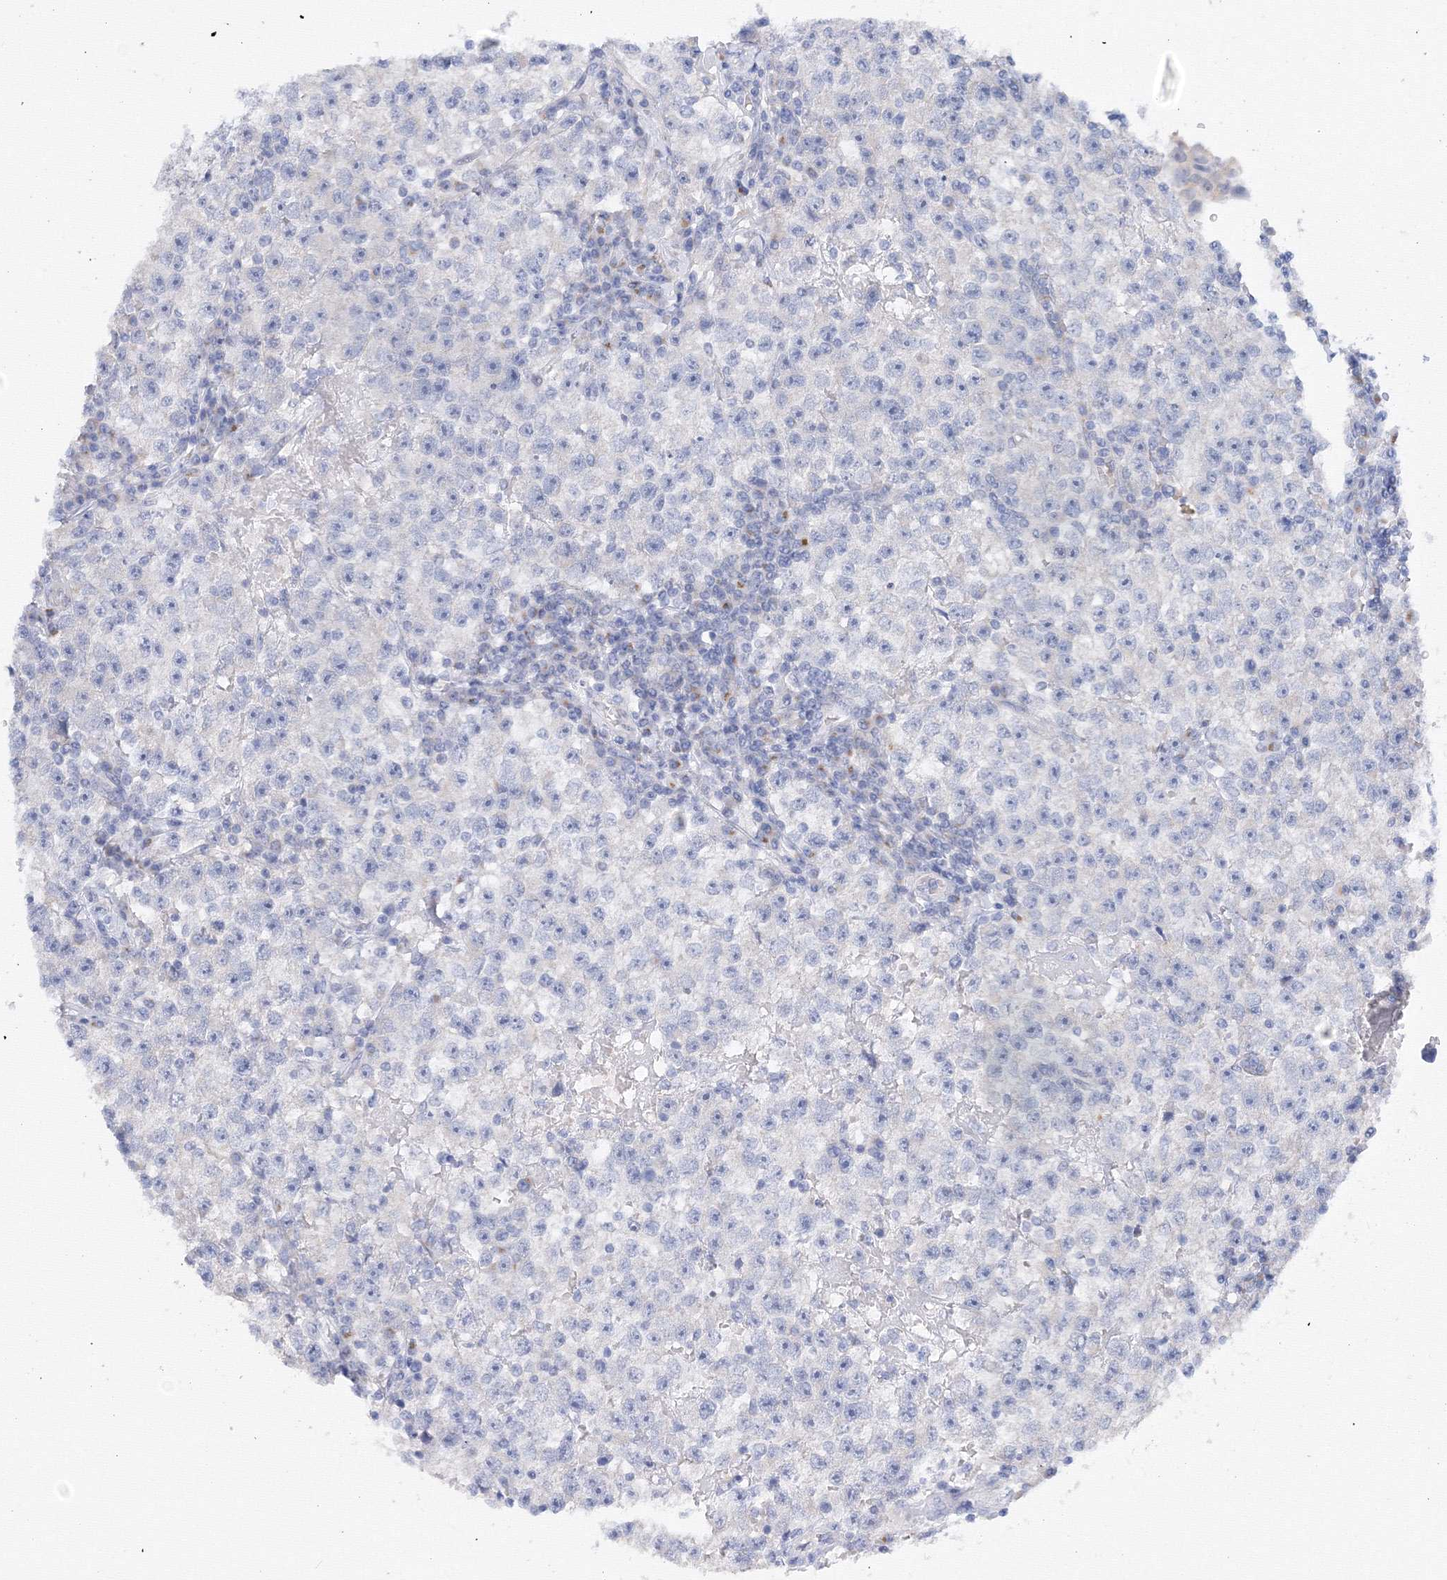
{"staining": {"intensity": "negative", "quantity": "none", "location": "none"}, "tissue": "testis cancer", "cell_type": "Tumor cells", "image_type": "cancer", "snomed": [{"axis": "morphology", "description": "Seminoma, NOS"}, {"axis": "topography", "description": "Testis"}], "caption": "Immunohistochemical staining of seminoma (testis) reveals no significant staining in tumor cells.", "gene": "TAMM41", "patient": {"sex": "male", "age": 22}}